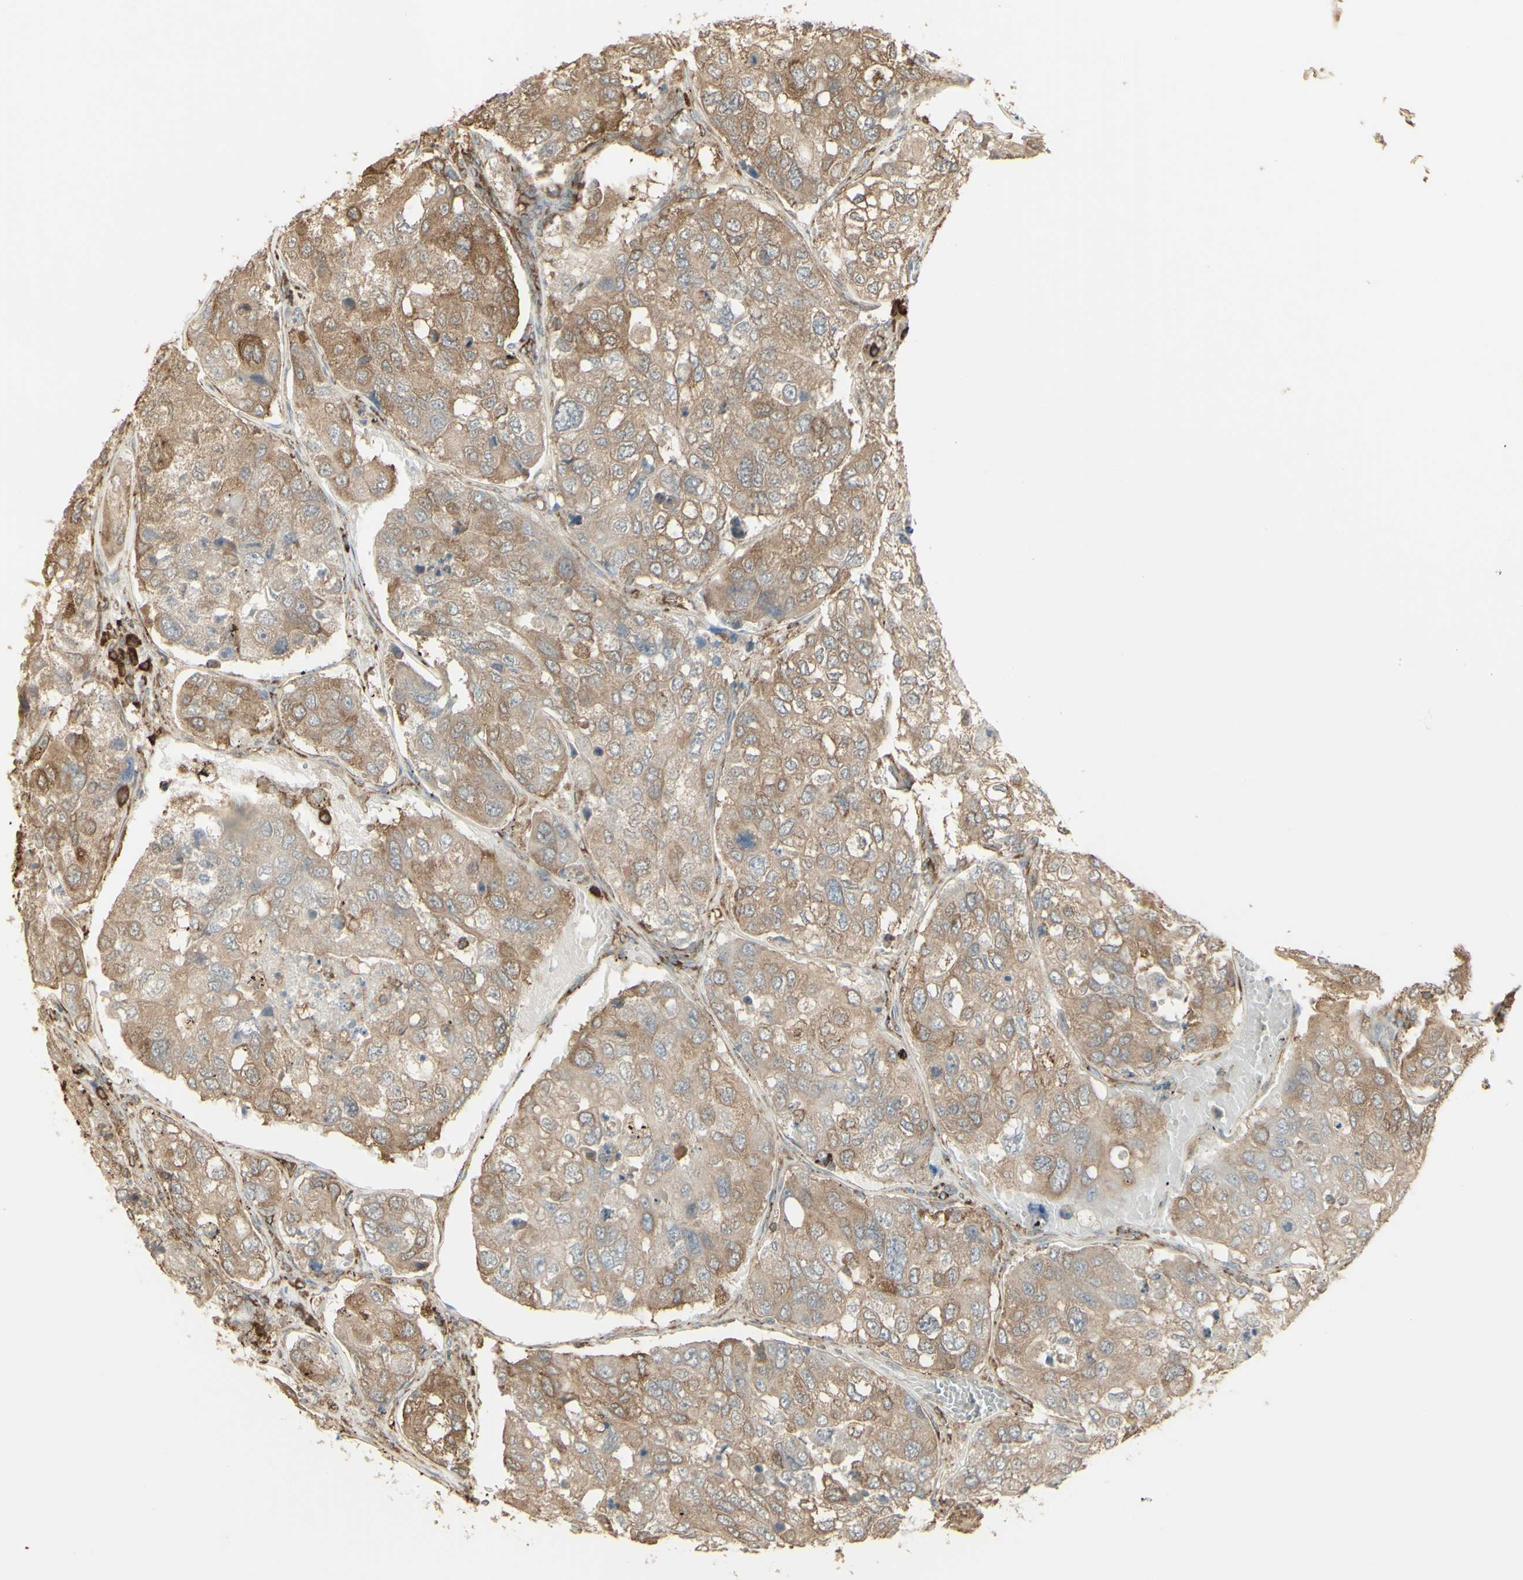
{"staining": {"intensity": "moderate", "quantity": "25%-75%", "location": "cytoplasmic/membranous"}, "tissue": "urothelial cancer", "cell_type": "Tumor cells", "image_type": "cancer", "snomed": [{"axis": "morphology", "description": "Urothelial carcinoma, High grade"}, {"axis": "topography", "description": "Lymph node"}, {"axis": "topography", "description": "Urinary bladder"}], "caption": "Immunohistochemical staining of human high-grade urothelial carcinoma shows medium levels of moderate cytoplasmic/membranous protein expression in about 25%-75% of tumor cells. (DAB (3,3'-diaminobenzidine) = brown stain, brightfield microscopy at high magnification).", "gene": "EEF1B2", "patient": {"sex": "male", "age": 51}}